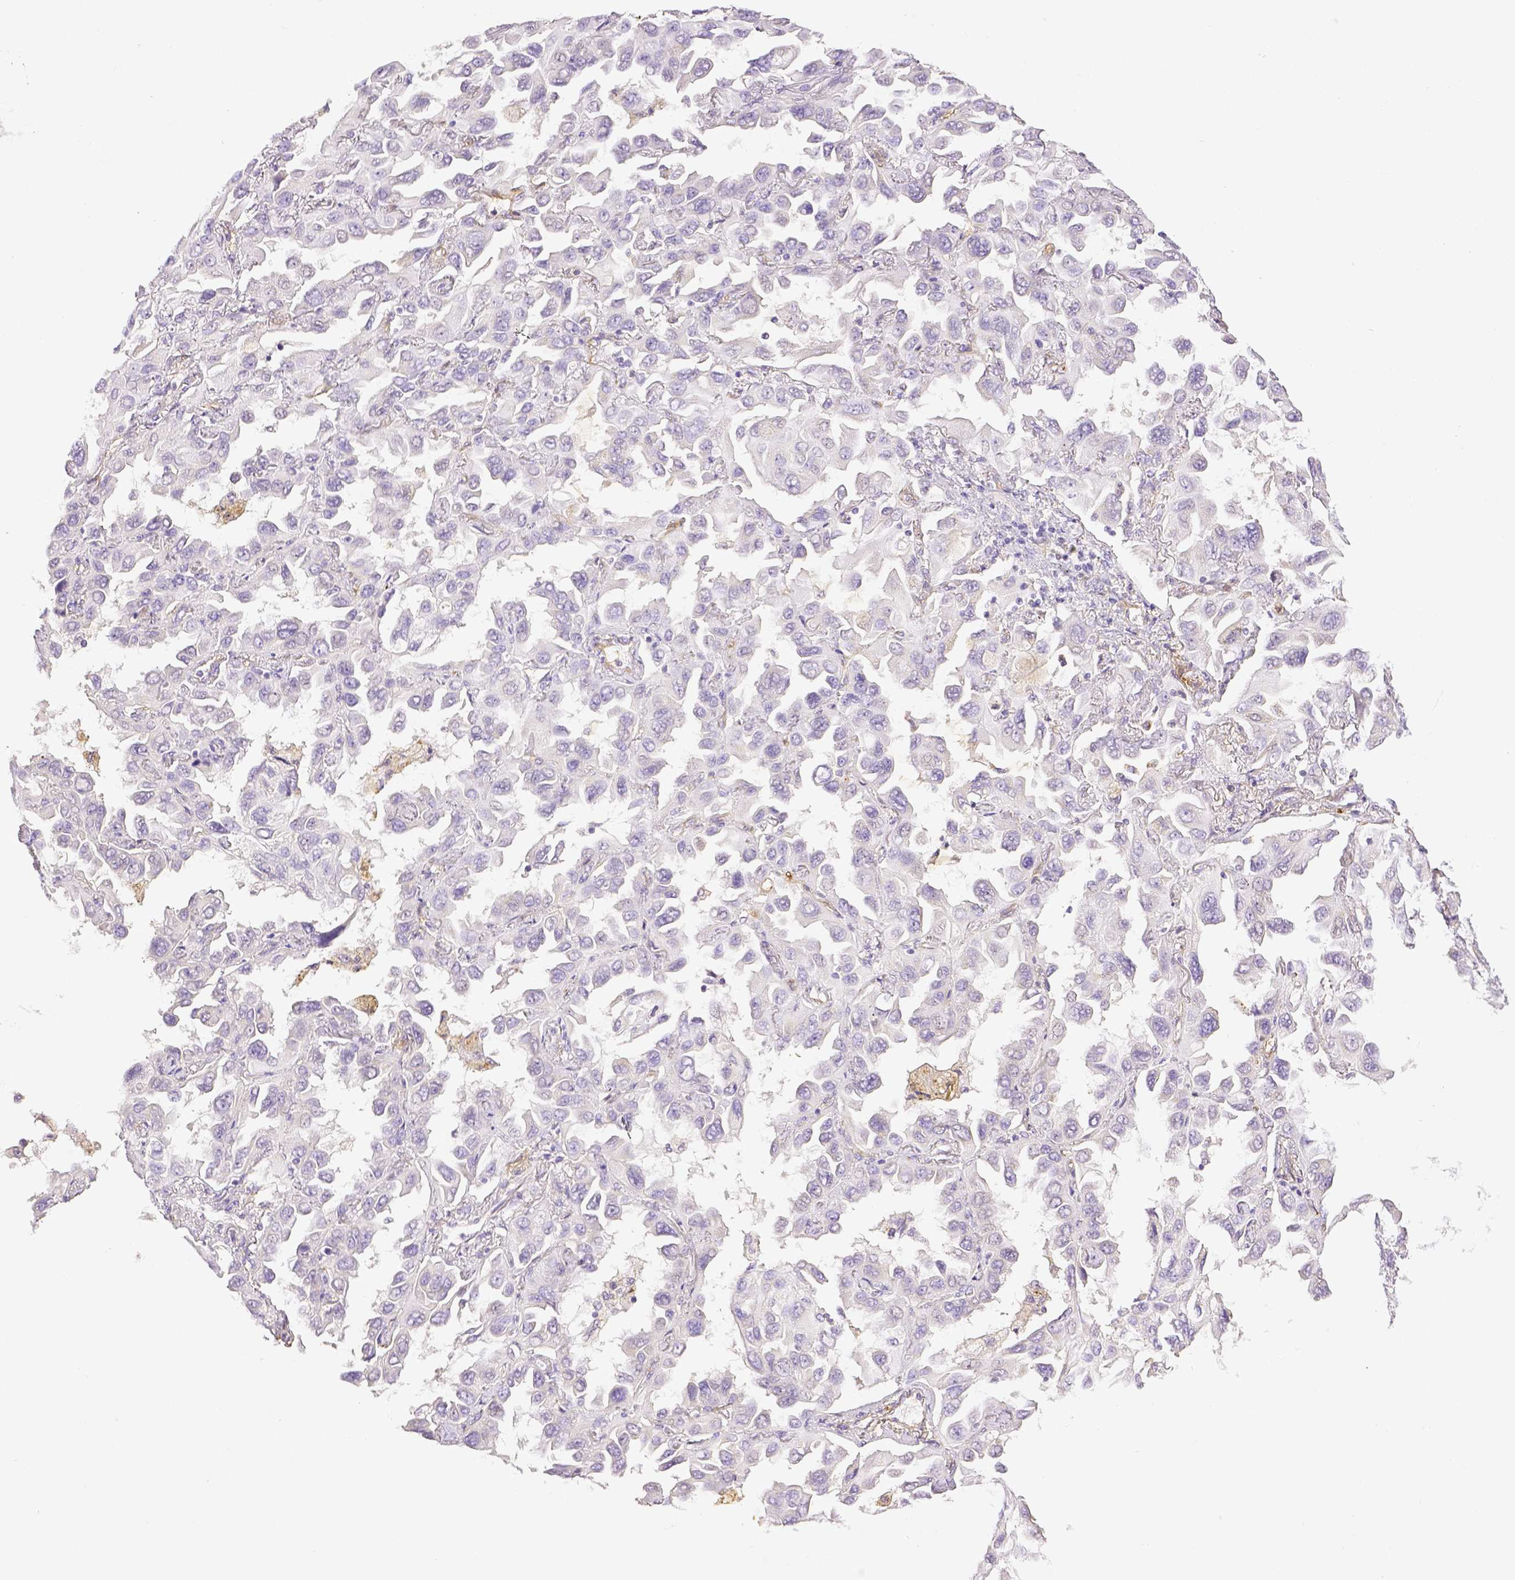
{"staining": {"intensity": "negative", "quantity": "none", "location": "none"}, "tissue": "lung cancer", "cell_type": "Tumor cells", "image_type": "cancer", "snomed": [{"axis": "morphology", "description": "Adenocarcinoma, NOS"}, {"axis": "topography", "description": "Lung"}], "caption": "There is no significant staining in tumor cells of lung cancer.", "gene": "THY1", "patient": {"sex": "male", "age": 64}}